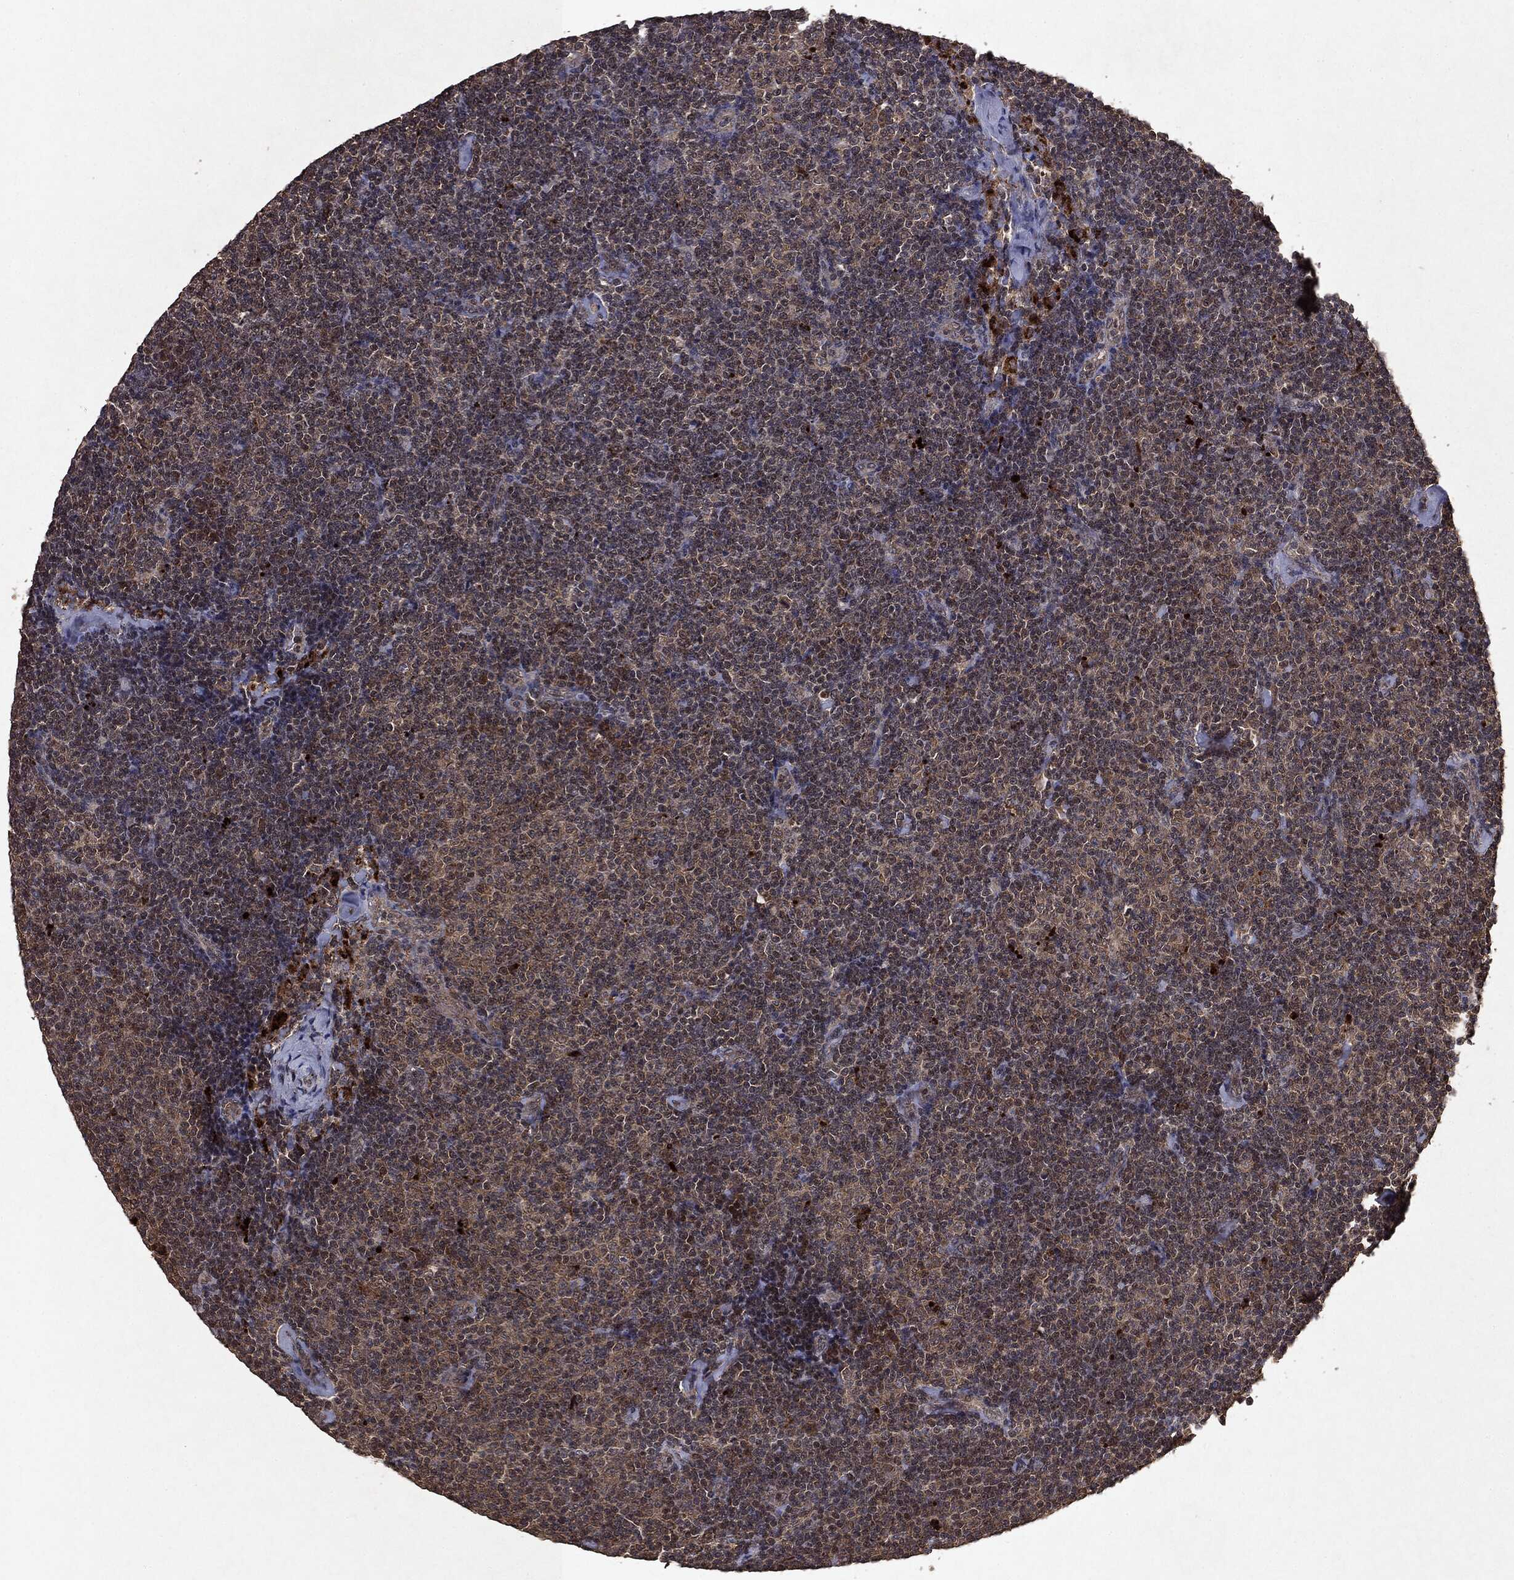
{"staining": {"intensity": "weak", "quantity": "25%-75%", "location": "cytoplasmic/membranous,nuclear"}, "tissue": "lymphoma", "cell_type": "Tumor cells", "image_type": "cancer", "snomed": [{"axis": "morphology", "description": "Malignant lymphoma, non-Hodgkin's type, Low grade"}, {"axis": "topography", "description": "Lymph node"}], "caption": "Brown immunohistochemical staining in low-grade malignant lymphoma, non-Hodgkin's type demonstrates weak cytoplasmic/membranous and nuclear positivity in approximately 25%-75% of tumor cells.", "gene": "MTOR", "patient": {"sex": "male", "age": 81}}